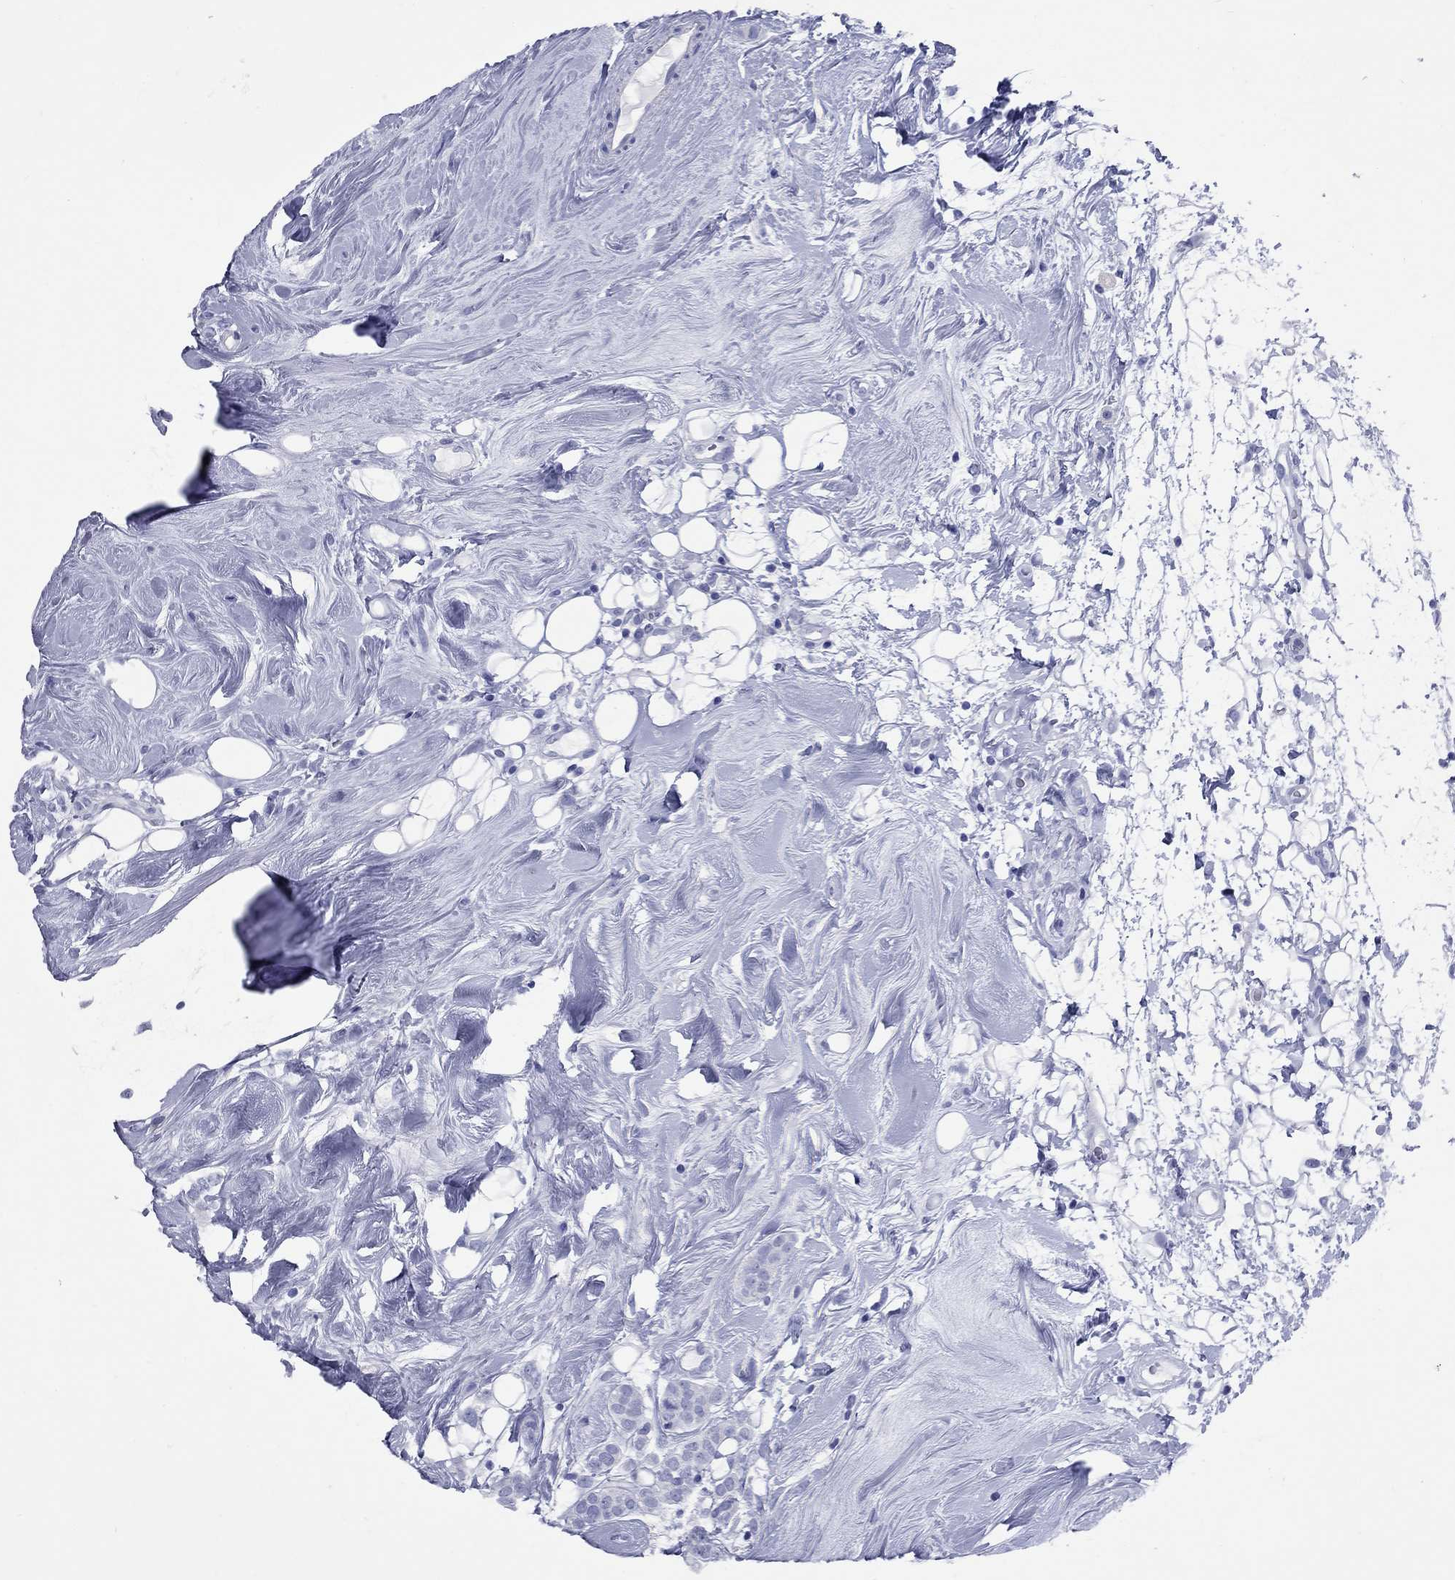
{"staining": {"intensity": "negative", "quantity": "none", "location": "none"}, "tissue": "breast cancer", "cell_type": "Tumor cells", "image_type": "cancer", "snomed": [{"axis": "morphology", "description": "Lobular carcinoma"}, {"axis": "topography", "description": "Breast"}], "caption": "A high-resolution image shows immunohistochemistry staining of lobular carcinoma (breast), which displays no significant positivity in tumor cells.", "gene": "CCNA1", "patient": {"sex": "female", "age": 49}}